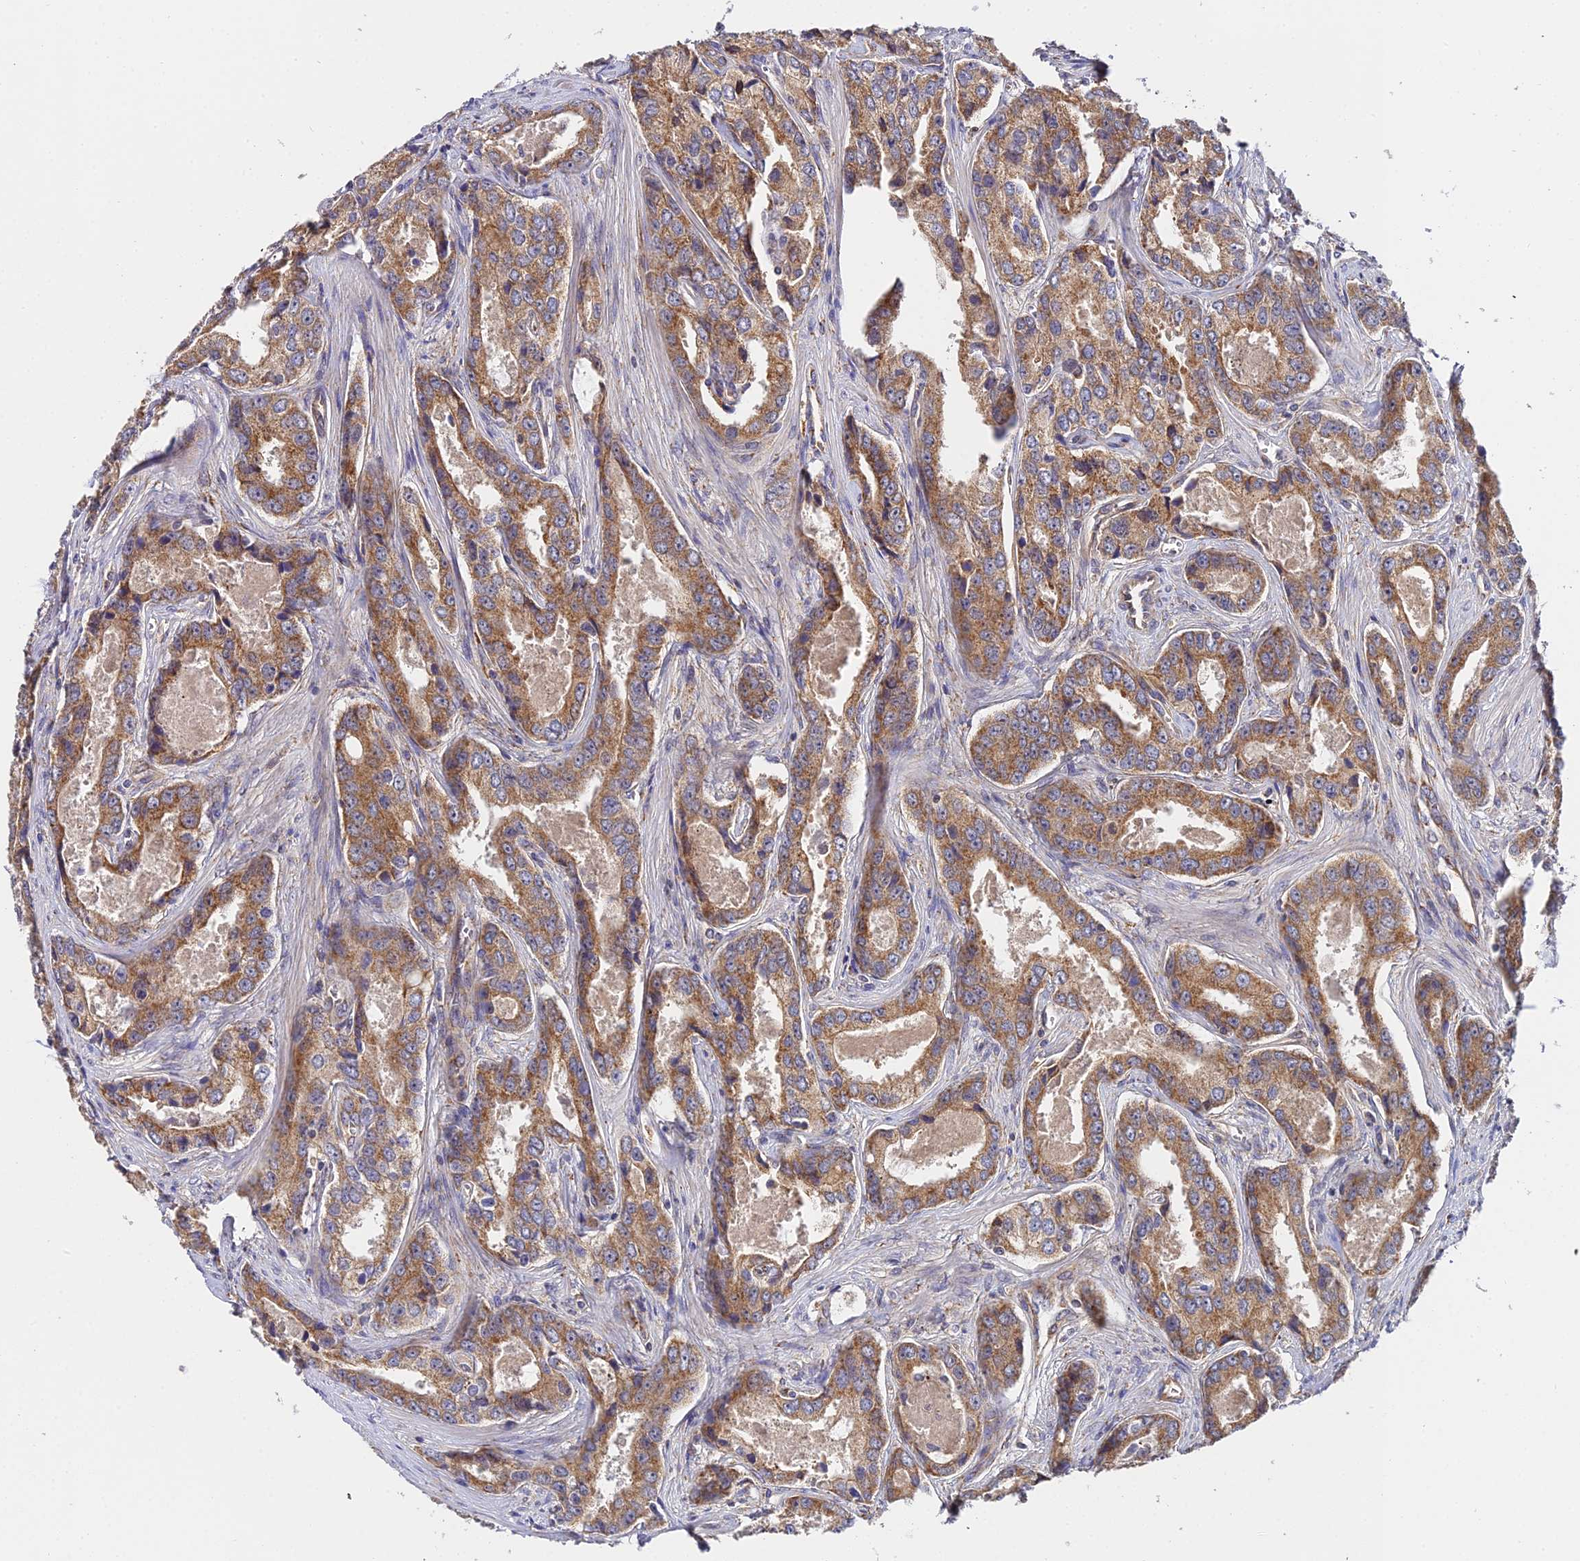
{"staining": {"intensity": "moderate", "quantity": ">75%", "location": "cytoplasmic/membranous"}, "tissue": "prostate cancer", "cell_type": "Tumor cells", "image_type": "cancer", "snomed": [{"axis": "morphology", "description": "Adenocarcinoma, Low grade"}, {"axis": "topography", "description": "Prostate"}], "caption": "Immunohistochemical staining of human prostate adenocarcinoma (low-grade) demonstrates medium levels of moderate cytoplasmic/membranous staining in about >75% of tumor cells. (DAB (3,3'-diaminobenzidine) IHC with brightfield microscopy, high magnification).", "gene": "ZBED8", "patient": {"sex": "male", "age": 68}}